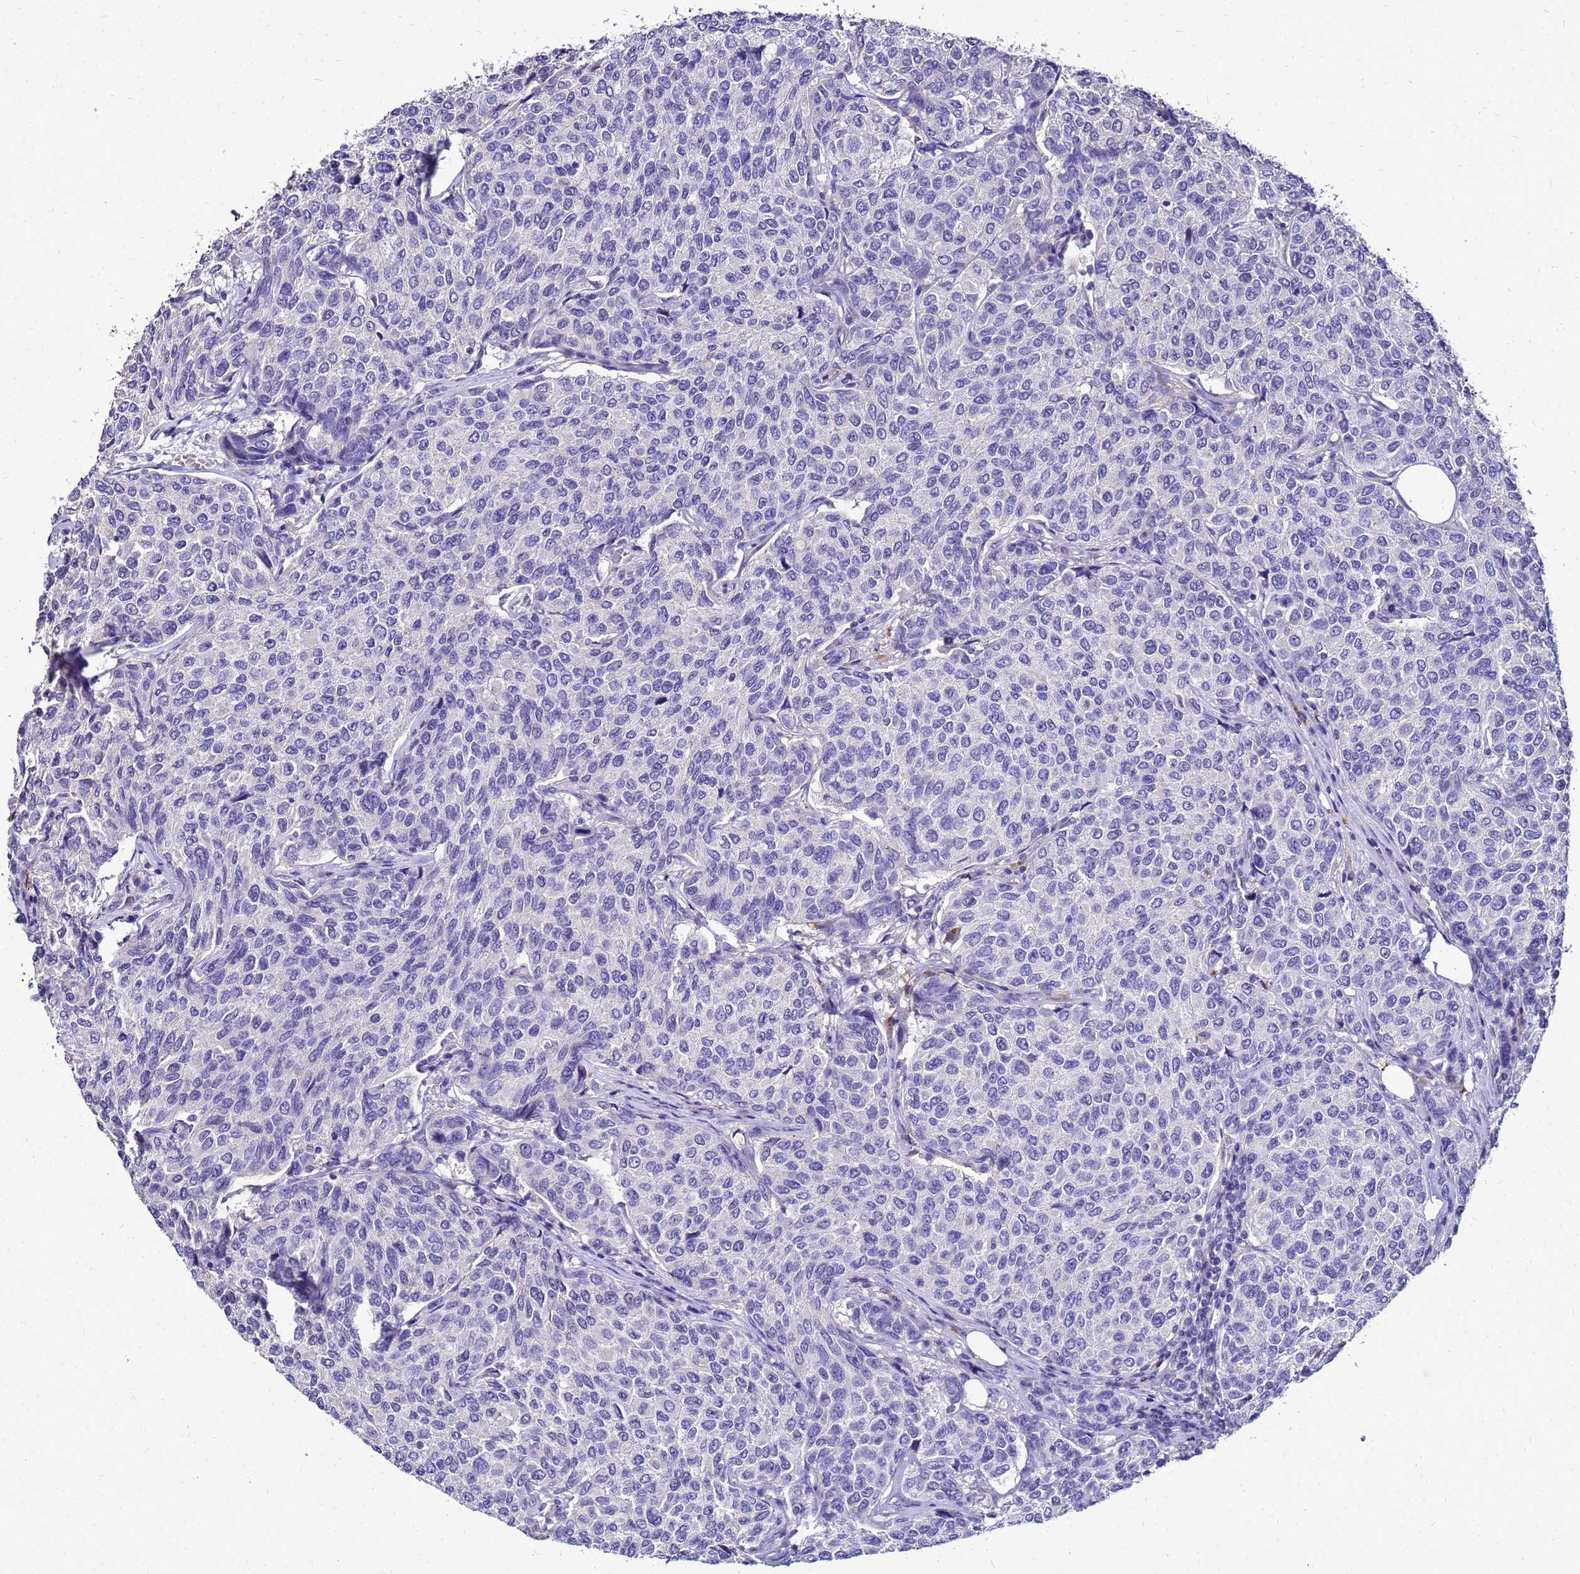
{"staining": {"intensity": "negative", "quantity": "none", "location": "none"}, "tissue": "breast cancer", "cell_type": "Tumor cells", "image_type": "cancer", "snomed": [{"axis": "morphology", "description": "Duct carcinoma"}, {"axis": "topography", "description": "Breast"}], "caption": "The photomicrograph shows no staining of tumor cells in breast cancer.", "gene": "S100A2", "patient": {"sex": "female", "age": 55}}